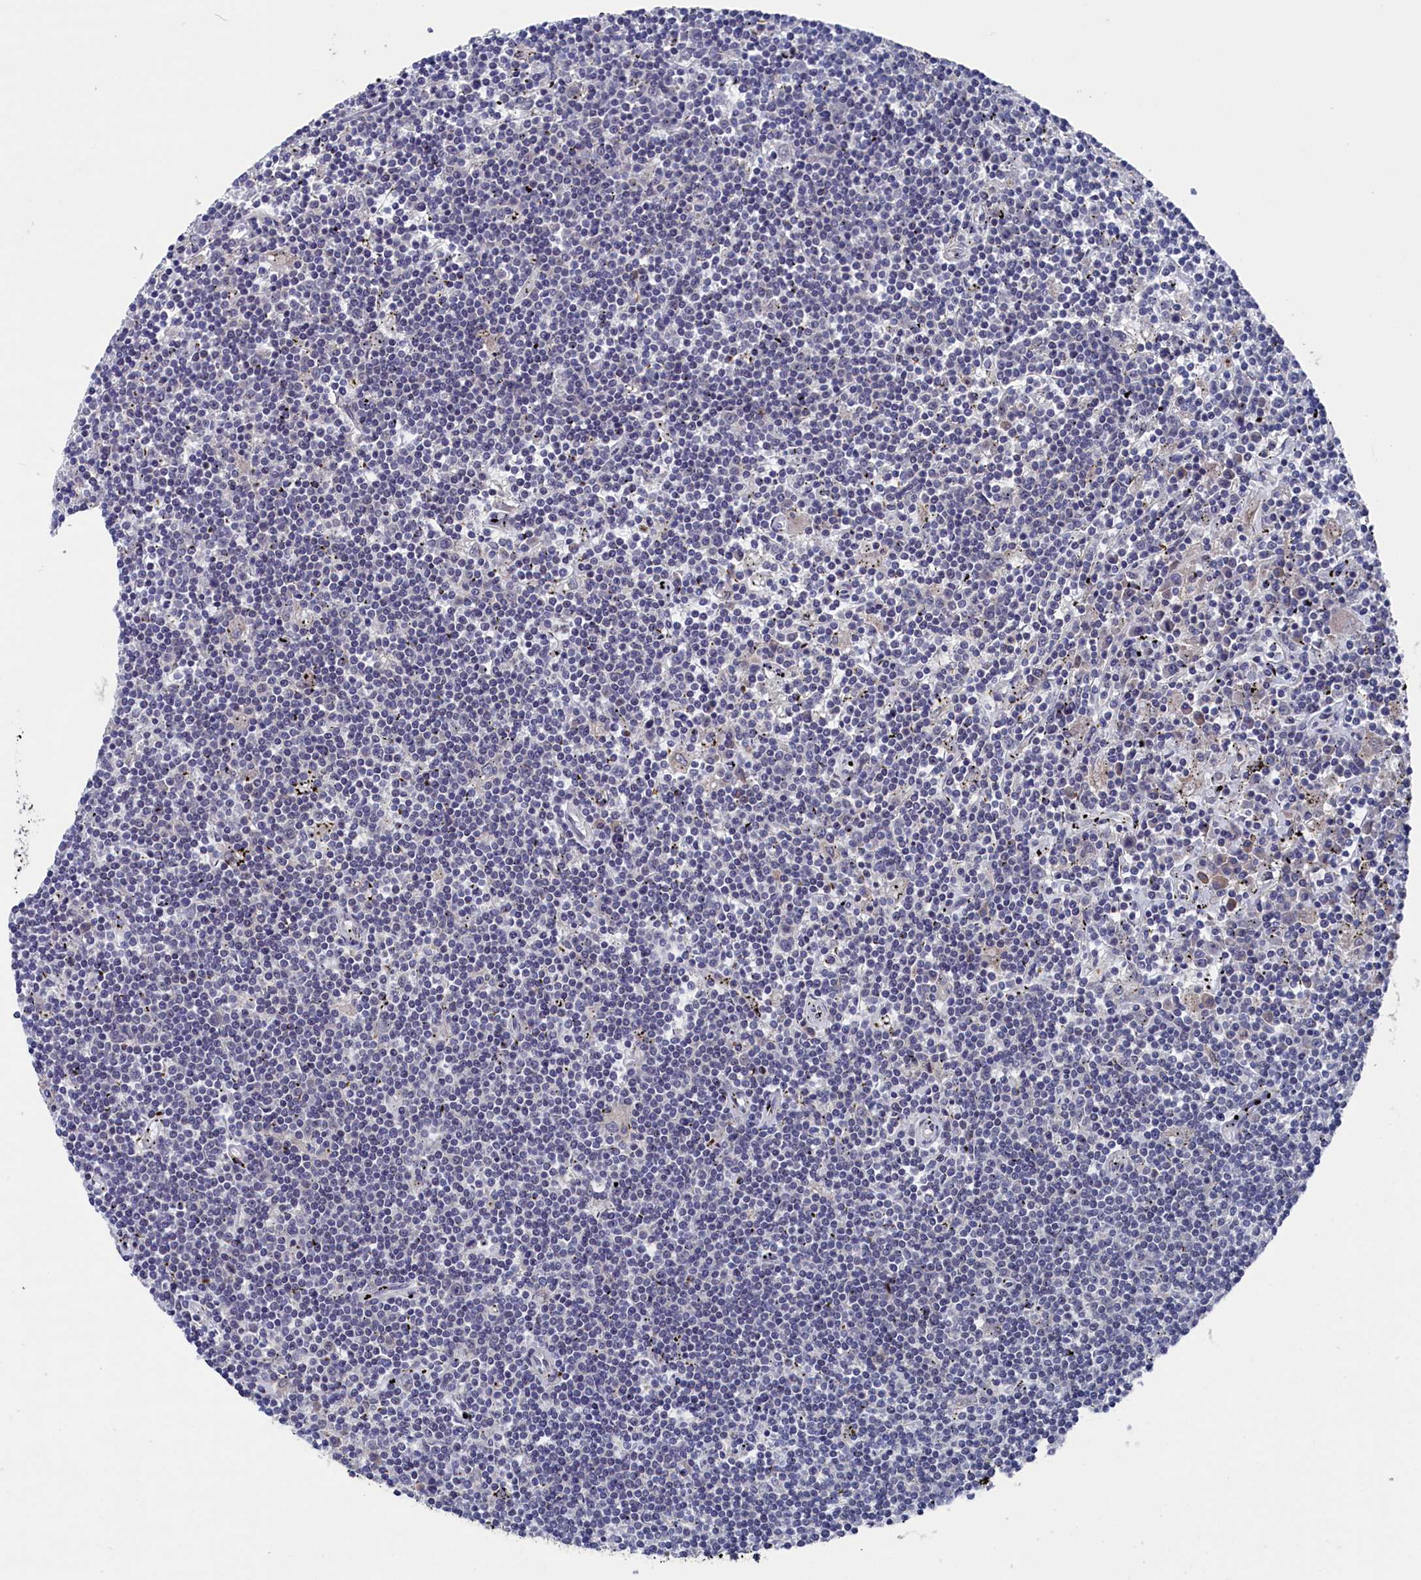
{"staining": {"intensity": "negative", "quantity": "none", "location": "none"}, "tissue": "lymphoma", "cell_type": "Tumor cells", "image_type": "cancer", "snomed": [{"axis": "morphology", "description": "Malignant lymphoma, non-Hodgkin's type, Low grade"}, {"axis": "topography", "description": "Spleen"}], "caption": "The immunohistochemistry (IHC) micrograph has no significant staining in tumor cells of lymphoma tissue.", "gene": "SPATA13", "patient": {"sex": "male", "age": 76}}